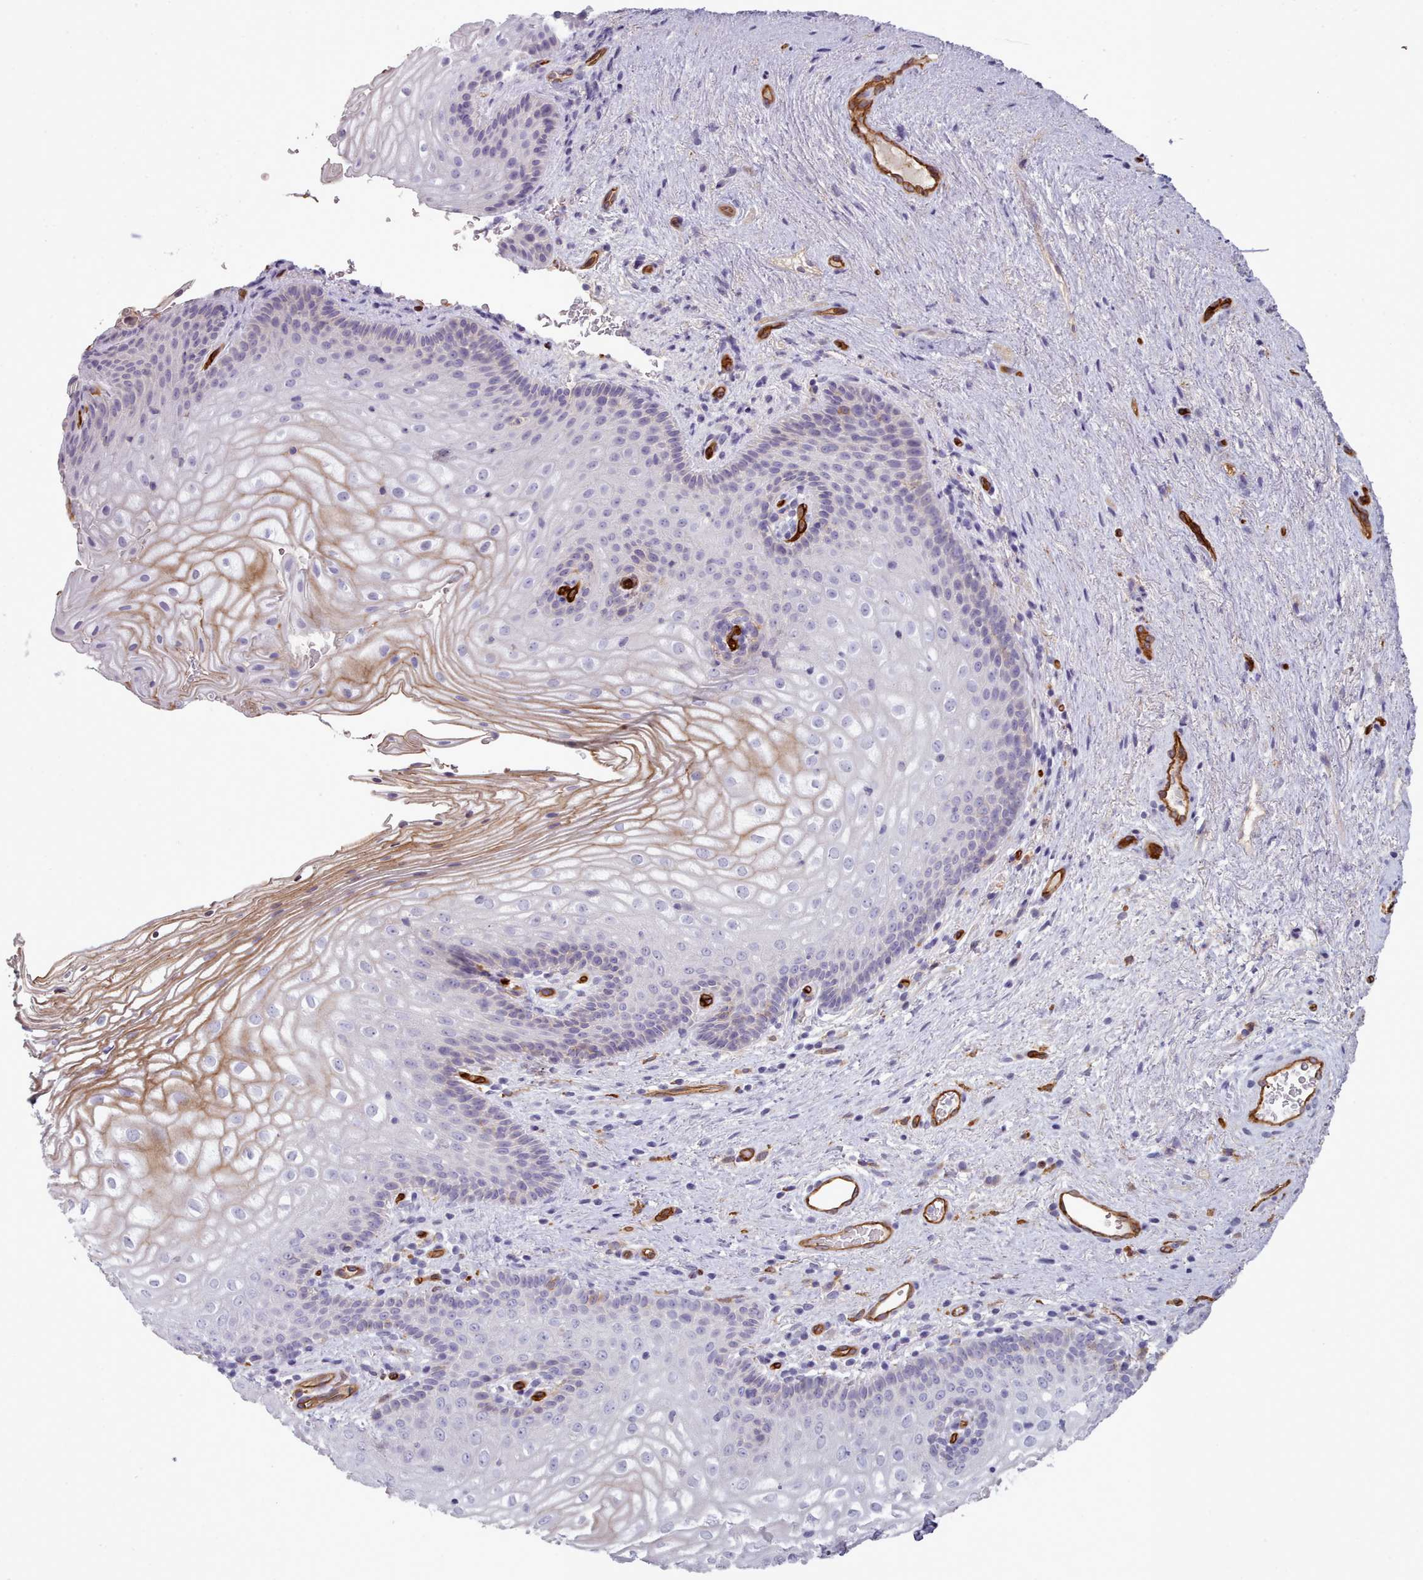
{"staining": {"intensity": "moderate", "quantity": "<25%", "location": "cytoplasmic/membranous"}, "tissue": "vagina", "cell_type": "Squamous epithelial cells", "image_type": "normal", "snomed": [{"axis": "morphology", "description": "Normal tissue, NOS"}, {"axis": "topography", "description": "Vagina"}], "caption": "IHC of unremarkable vagina displays low levels of moderate cytoplasmic/membranous expression in about <25% of squamous epithelial cells.", "gene": "CD300LF", "patient": {"sex": "female", "age": 47}}